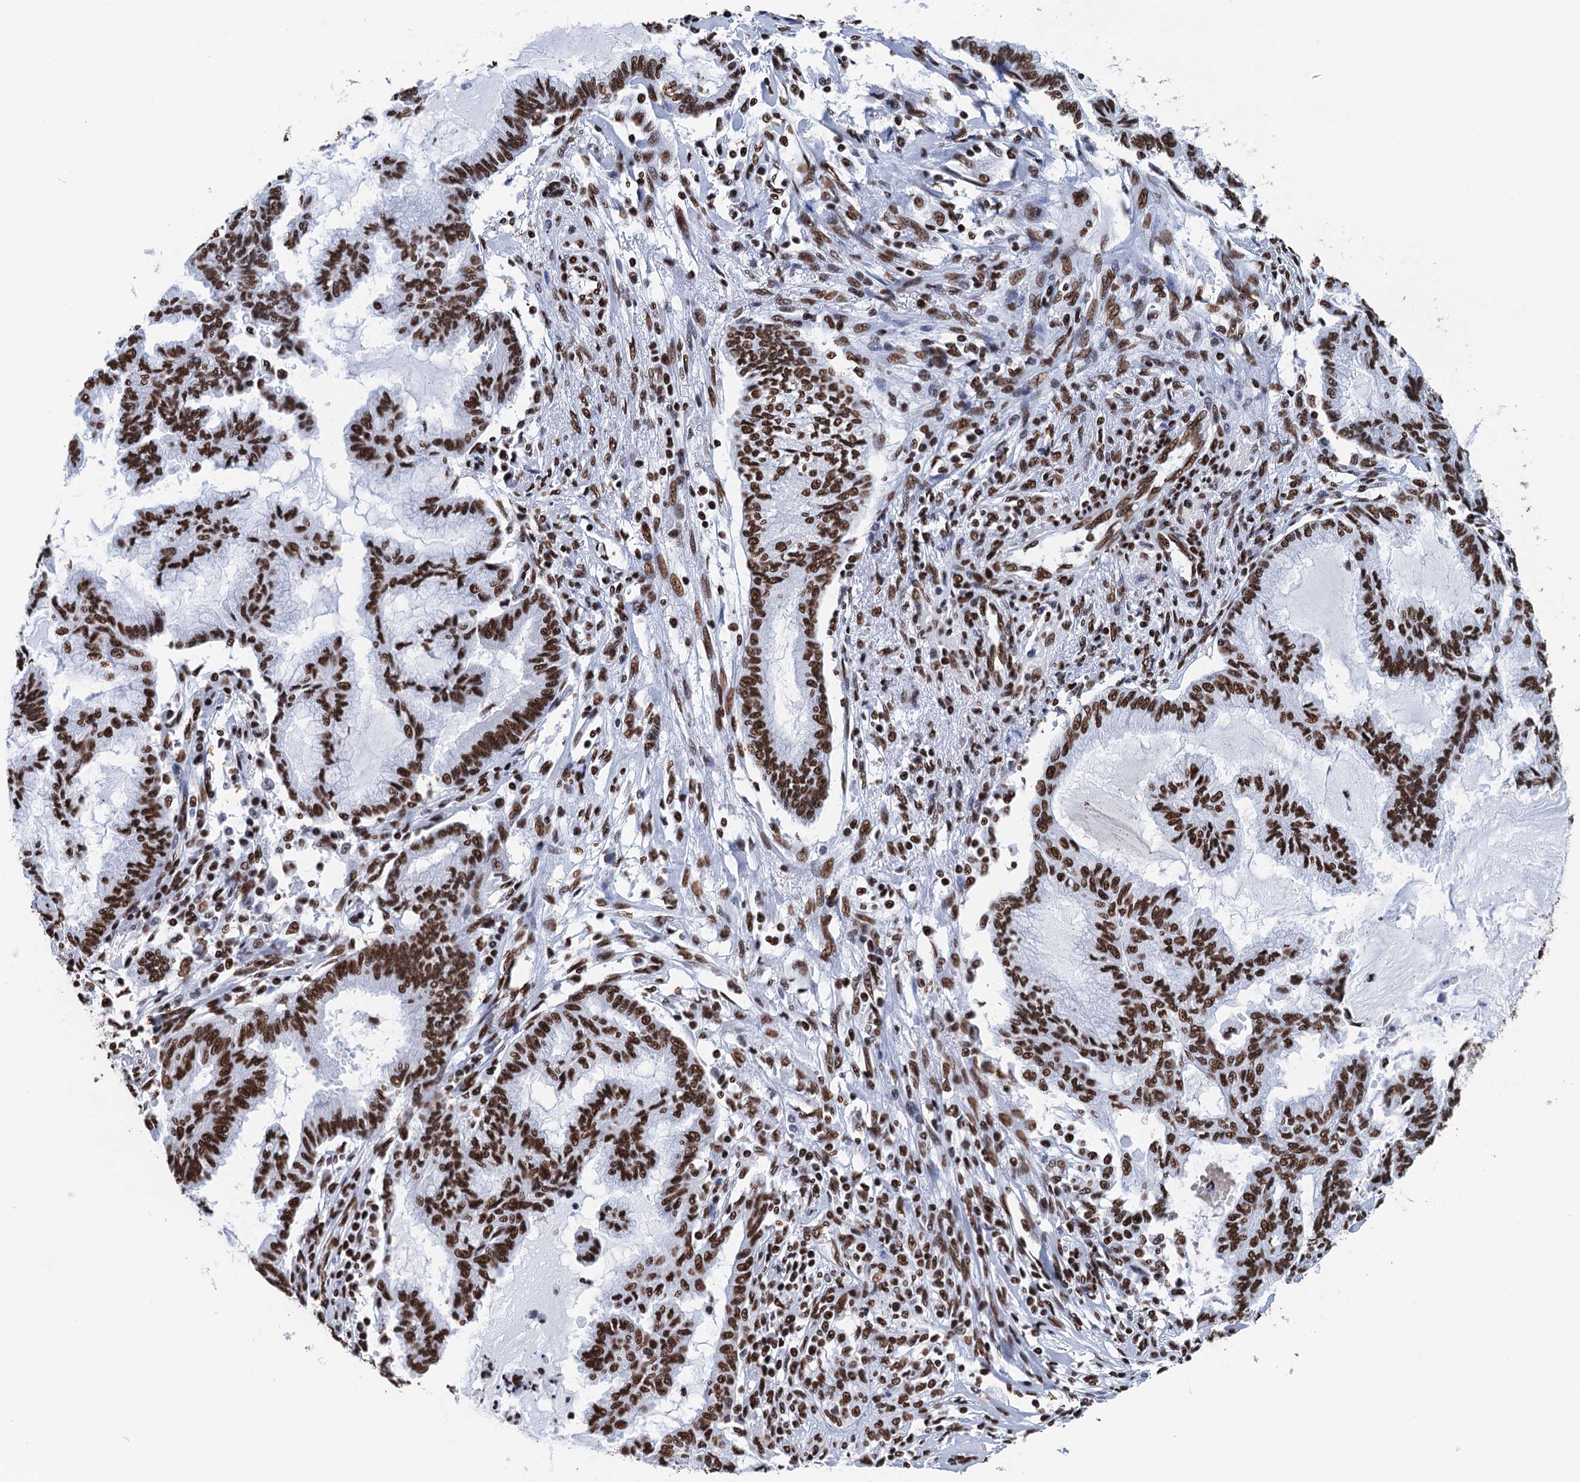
{"staining": {"intensity": "strong", "quantity": ">75%", "location": "nuclear"}, "tissue": "endometrial cancer", "cell_type": "Tumor cells", "image_type": "cancer", "snomed": [{"axis": "morphology", "description": "Adenocarcinoma, NOS"}, {"axis": "topography", "description": "Endometrium"}], "caption": "An image of human endometrial adenocarcinoma stained for a protein exhibits strong nuclear brown staining in tumor cells.", "gene": "UBA2", "patient": {"sex": "female", "age": 86}}